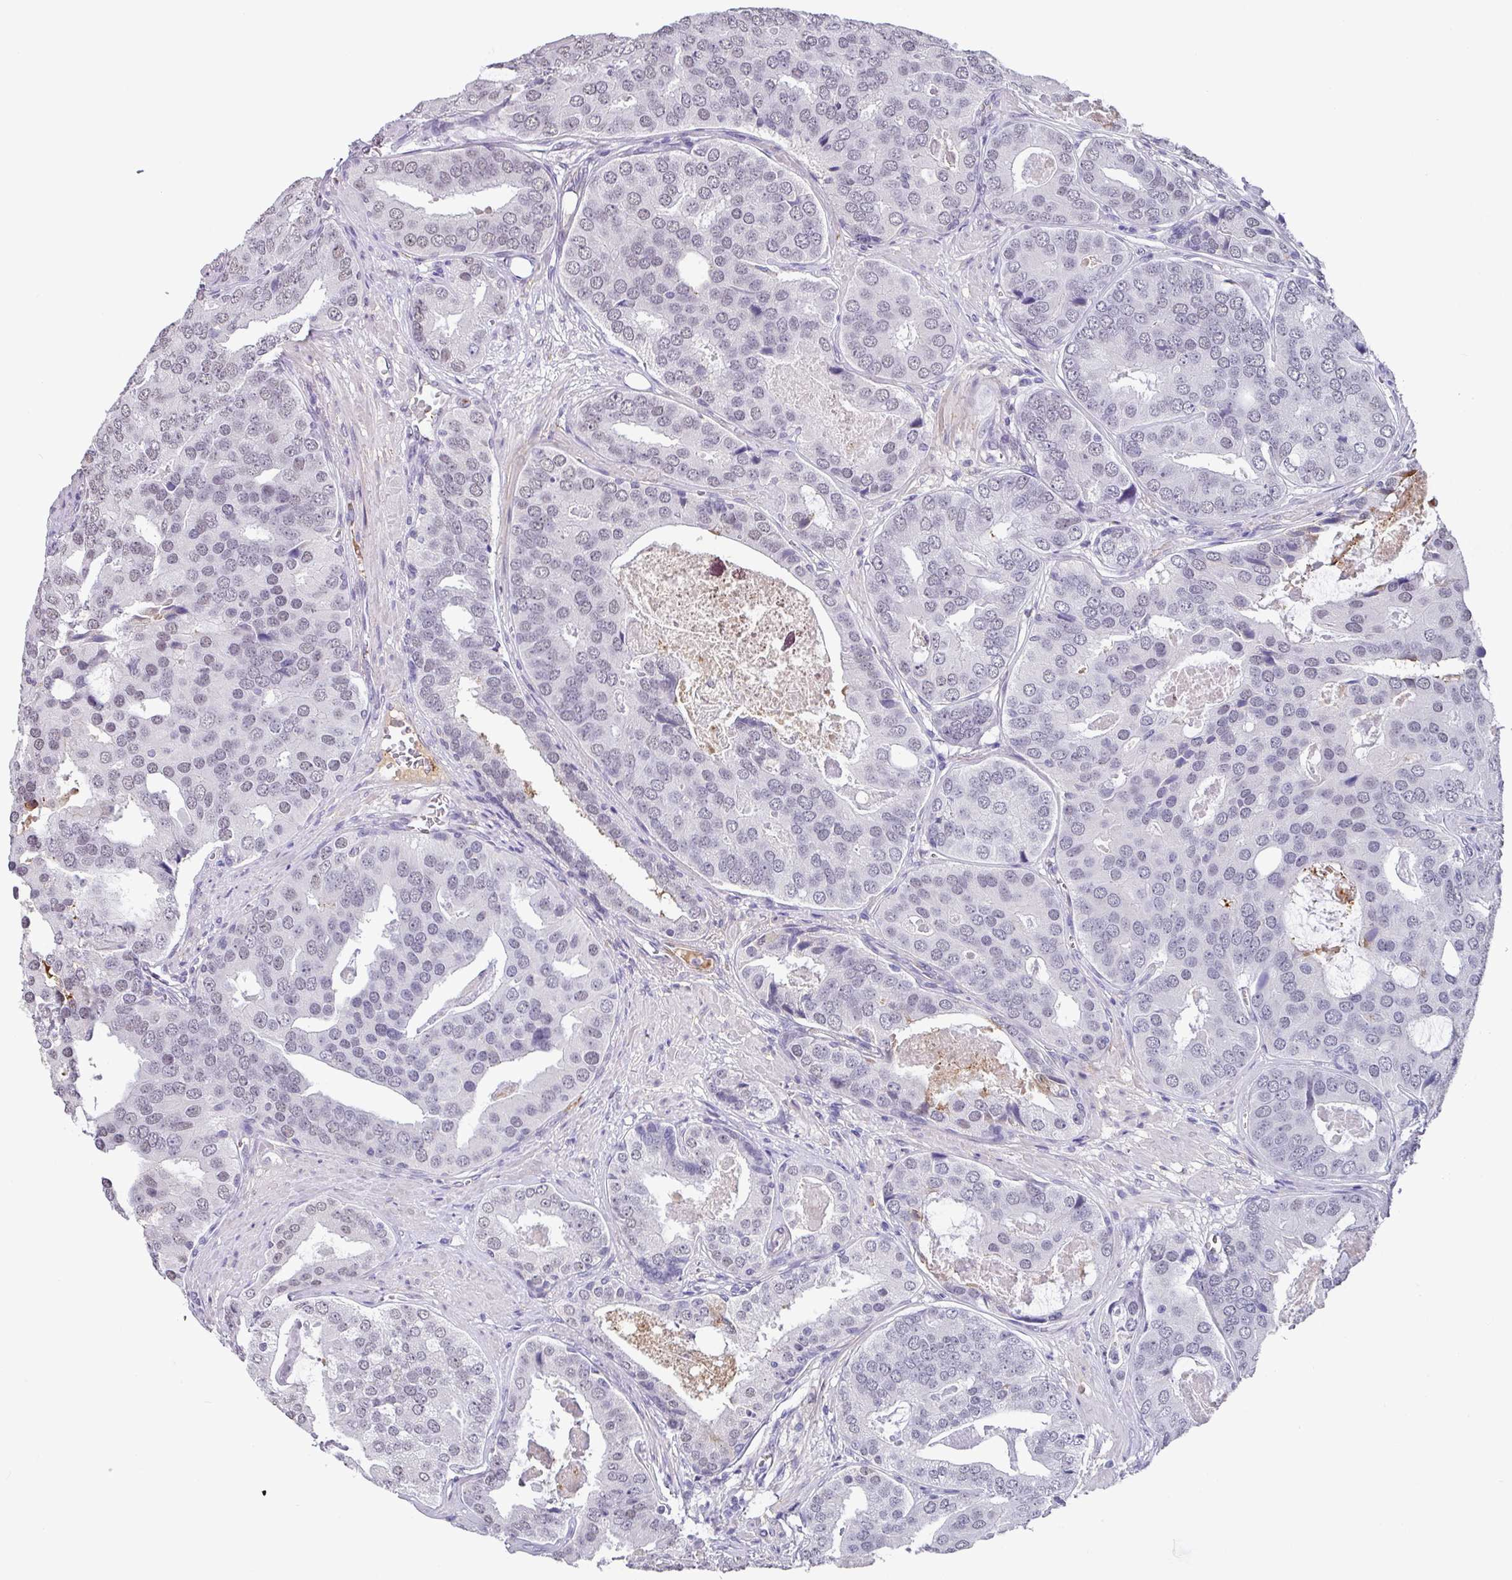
{"staining": {"intensity": "negative", "quantity": "none", "location": "none"}, "tissue": "prostate cancer", "cell_type": "Tumor cells", "image_type": "cancer", "snomed": [{"axis": "morphology", "description": "Adenocarcinoma, High grade"}, {"axis": "topography", "description": "Prostate"}], "caption": "Protein analysis of prostate high-grade adenocarcinoma exhibits no significant positivity in tumor cells.", "gene": "C1QB", "patient": {"sex": "male", "age": 71}}